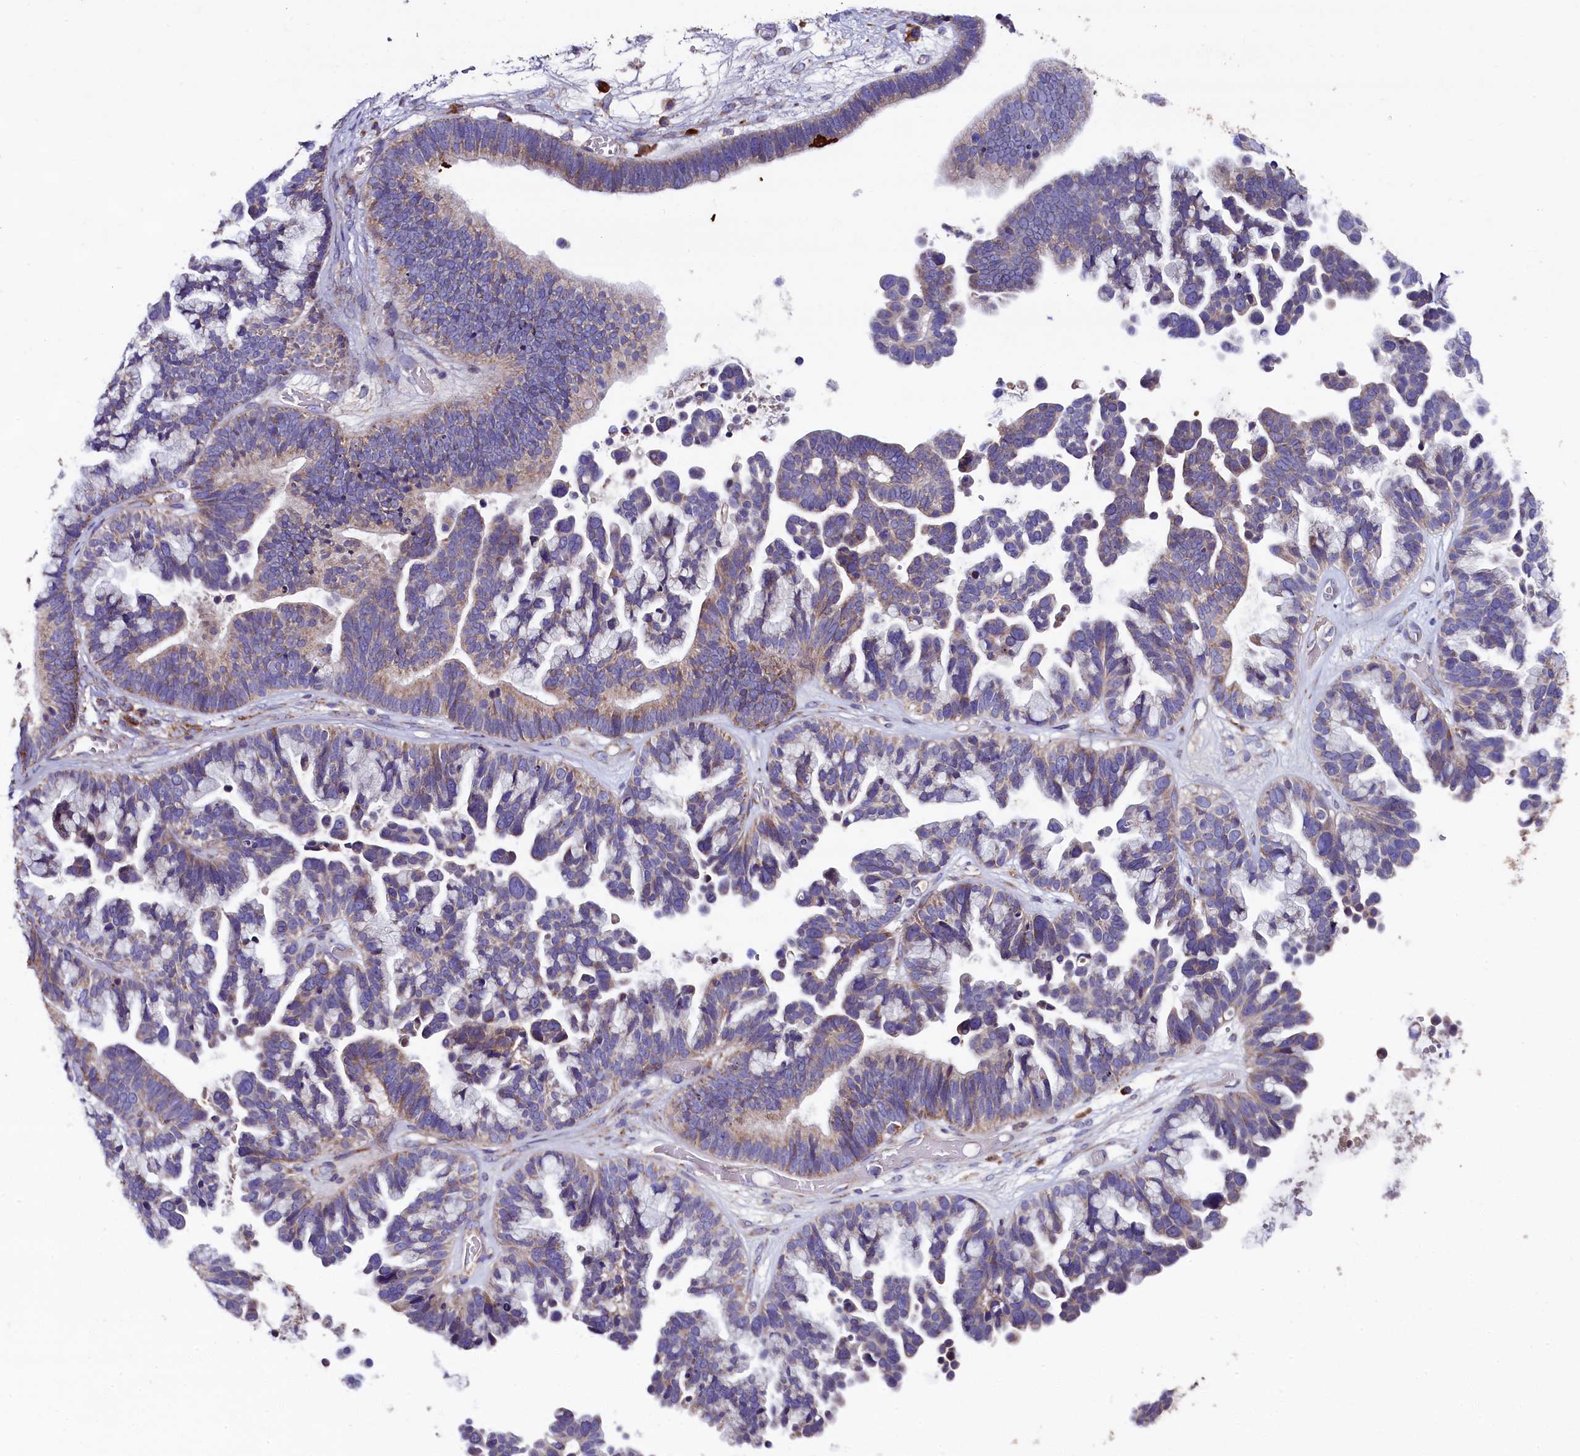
{"staining": {"intensity": "weak", "quantity": "25%-75%", "location": "cytoplasmic/membranous"}, "tissue": "ovarian cancer", "cell_type": "Tumor cells", "image_type": "cancer", "snomed": [{"axis": "morphology", "description": "Cystadenocarcinoma, serous, NOS"}, {"axis": "topography", "description": "Ovary"}], "caption": "The immunohistochemical stain shows weak cytoplasmic/membranous expression in tumor cells of ovarian cancer tissue.", "gene": "ZSWIM1", "patient": {"sex": "female", "age": 56}}